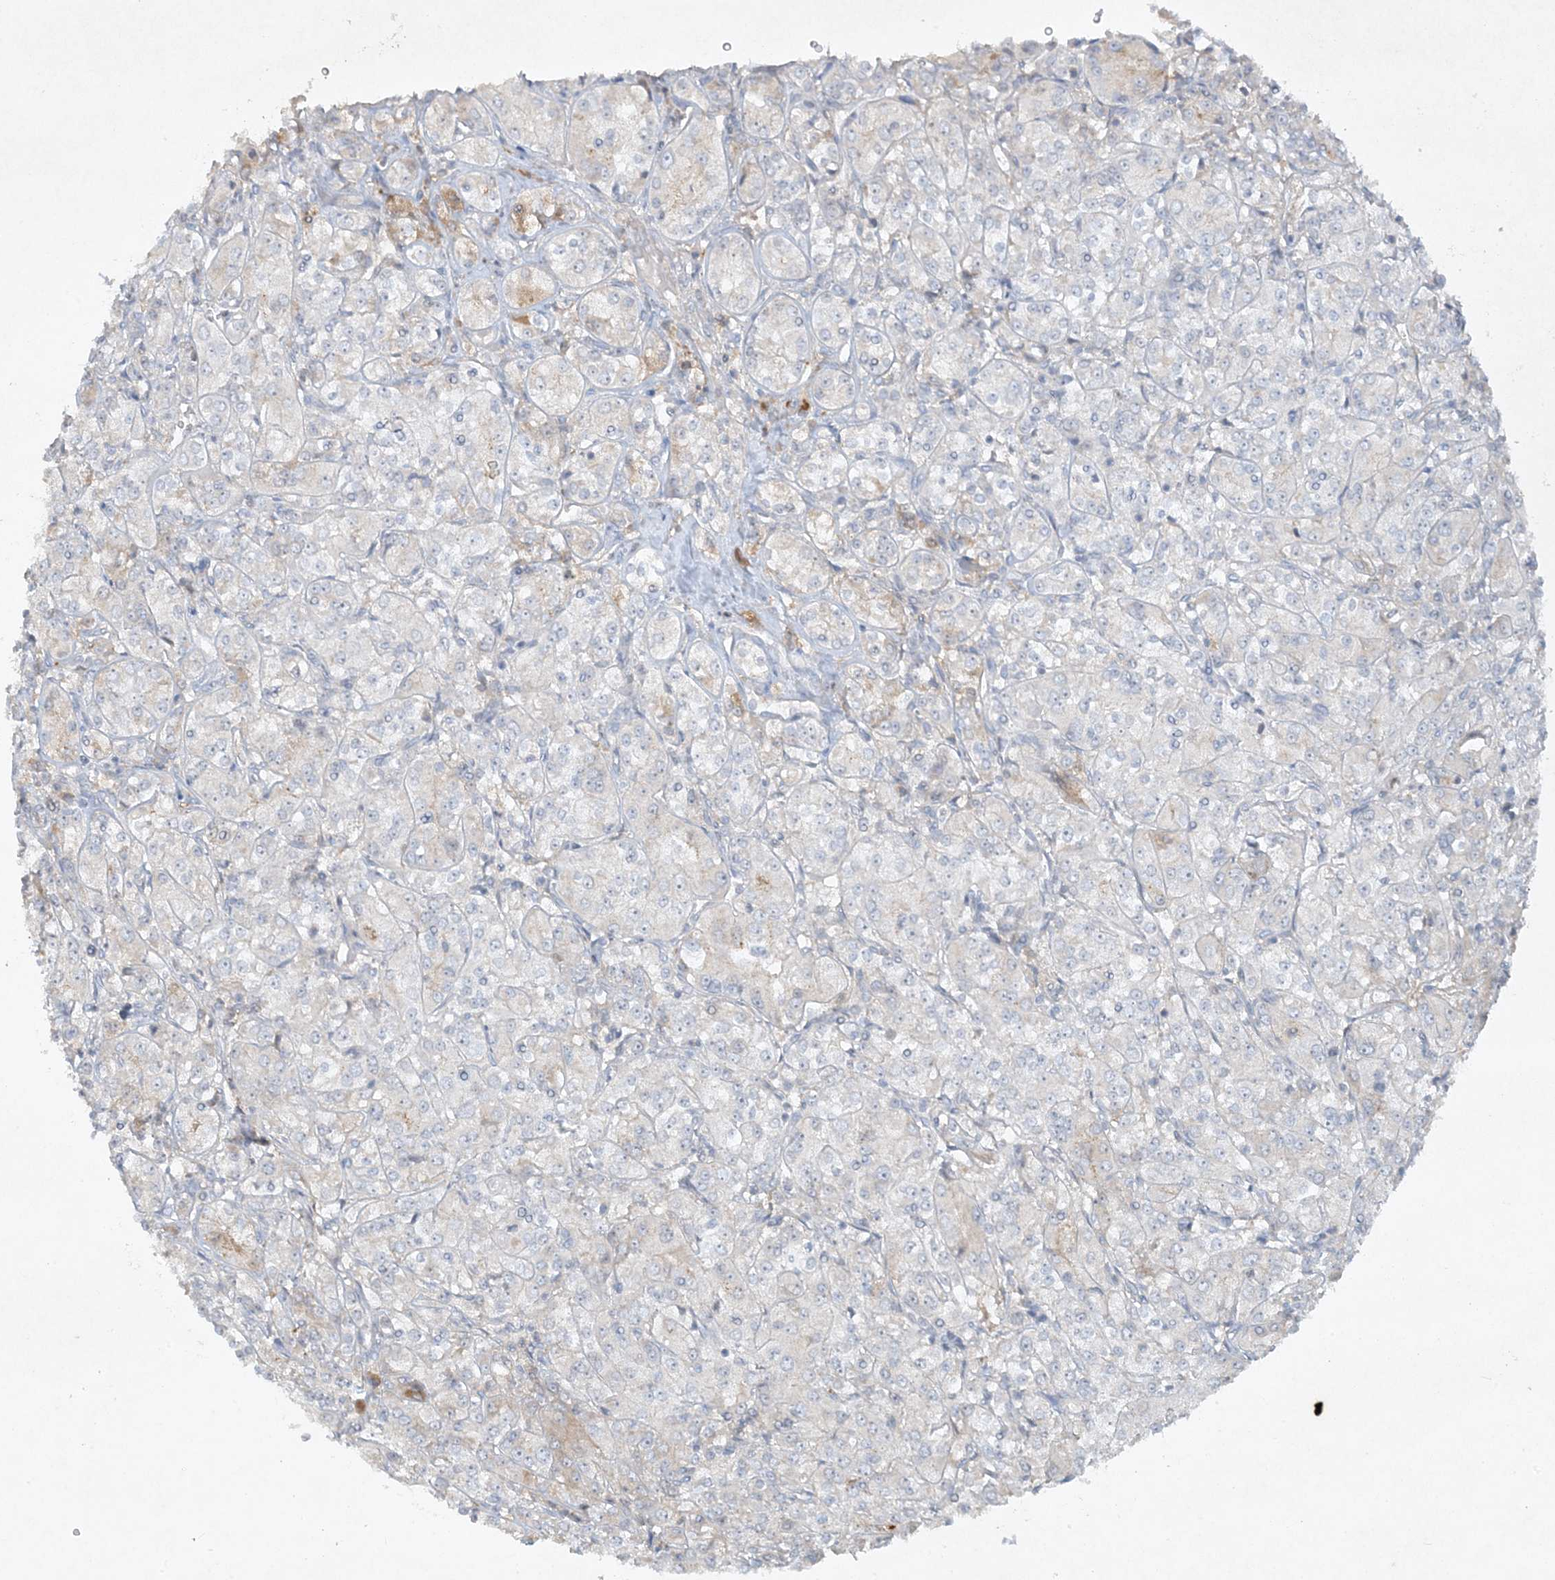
{"staining": {"intensity": "negative", "quantity": "none", "location": "none"}, "tissue": "renal cancer", "cell_type": "Tumor cells", "image_type": "cancer", "snomed": [{"axis": "morphology", "description": "Adenocarcinoma, NOS"}, {"axis": "topography", "description": "Kidney"}], "caption": "This micrograph is of renal adenocarcinoma stained with IHC to label a protein in brown with the nuclei are counter-stained blue. There is no positivity in tumor cells.", "gene": "FETUB", "patient": {"sex": "male", "age": 77}}